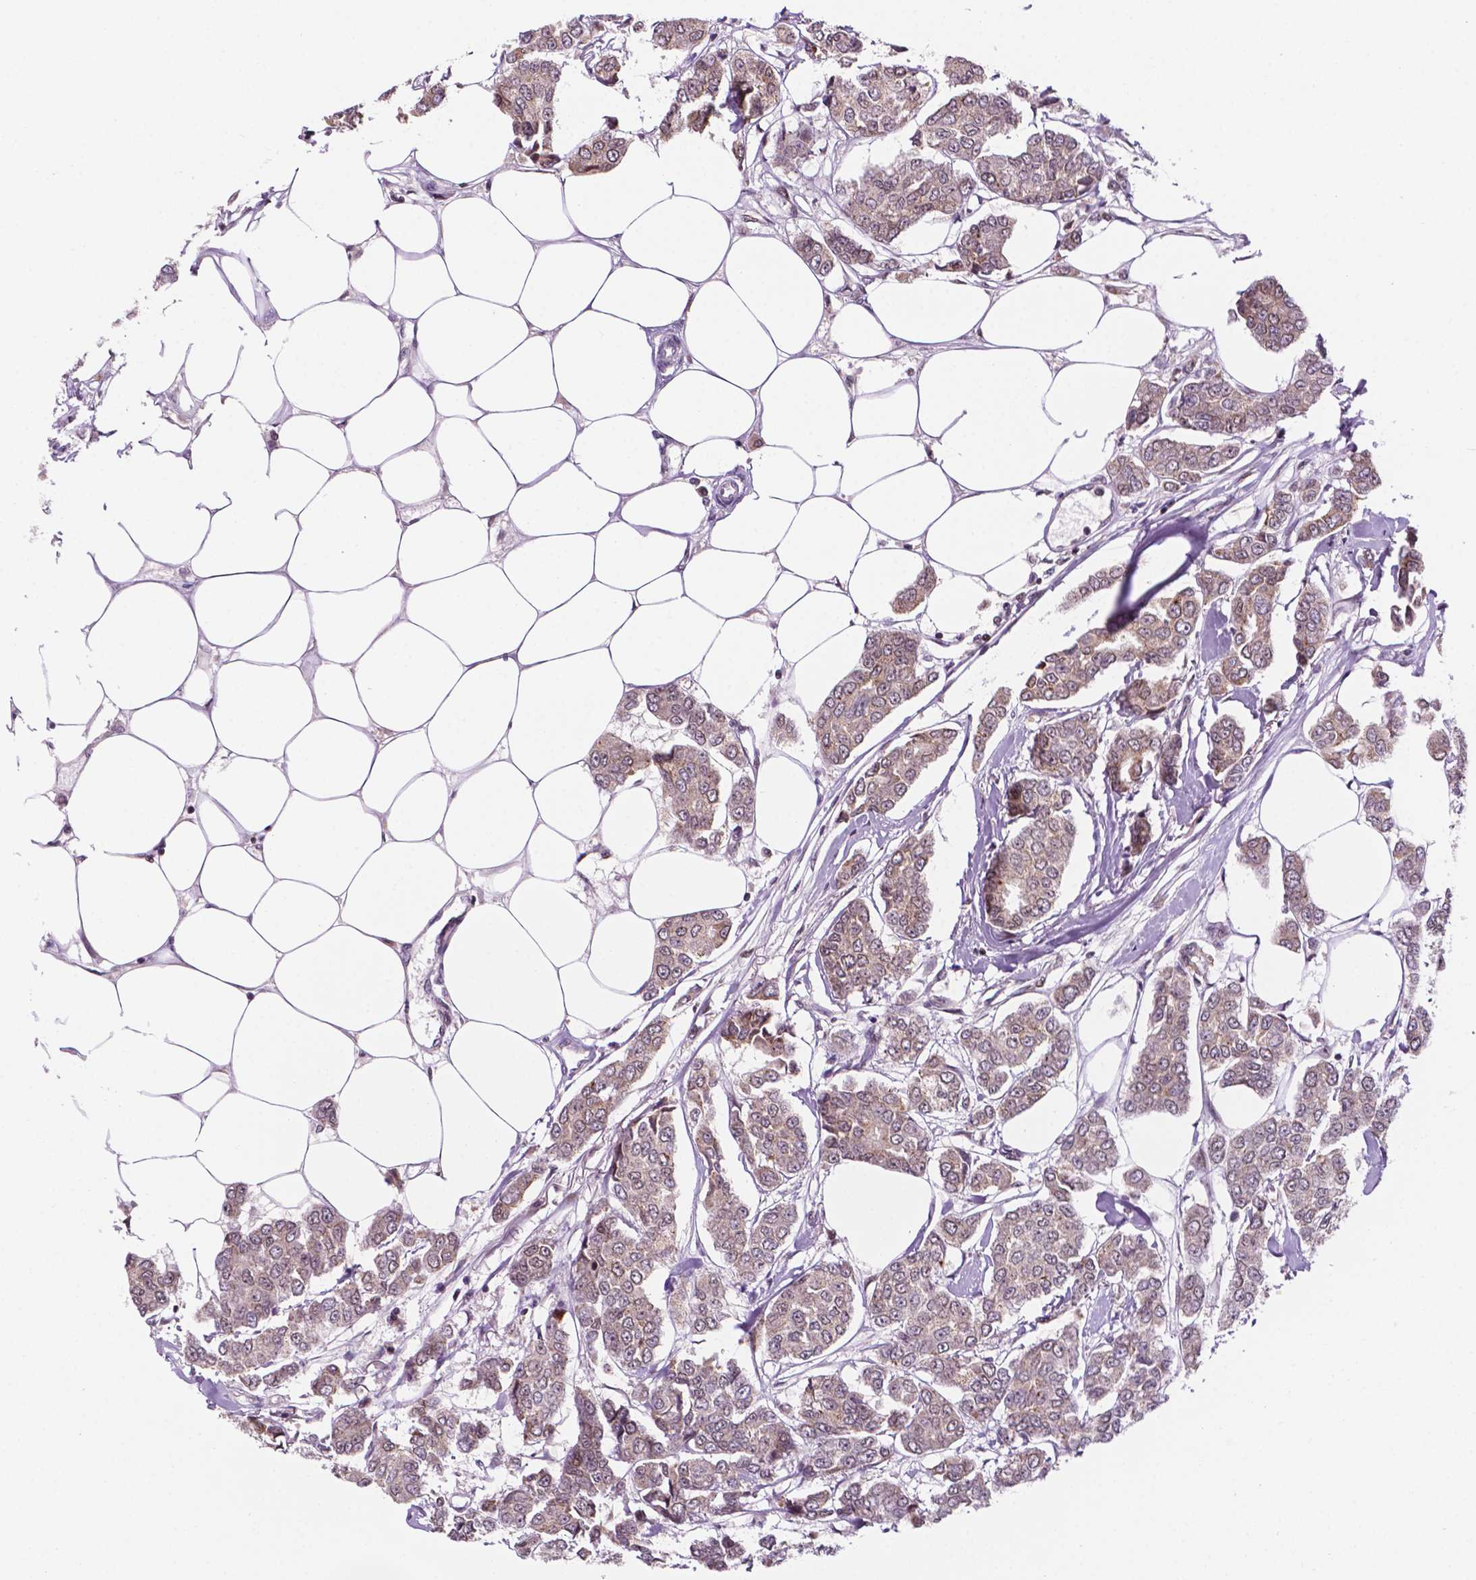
{"staining": {"intensity": "weak", "quantity": ">75%", "location": "cytoplasmic/membranous,nuclear"}, "tissue": "breast cancer", "cell_type": "Tumor cells", "image_type": "cancer", "snomed": [{"axis": "morphology", "description": "Duct carcinoma"}, {"axis": "topography", "description": "Breast"}], "caption": "The histopathology image demonstrates immunohistochemical staining of breast cancer. There is weak cytoplasmic/membranous and nuclear positivity is present in about >75% of tumor cells.", "gene": "PER2", "patient": {"sex": "female", "age": 94}}